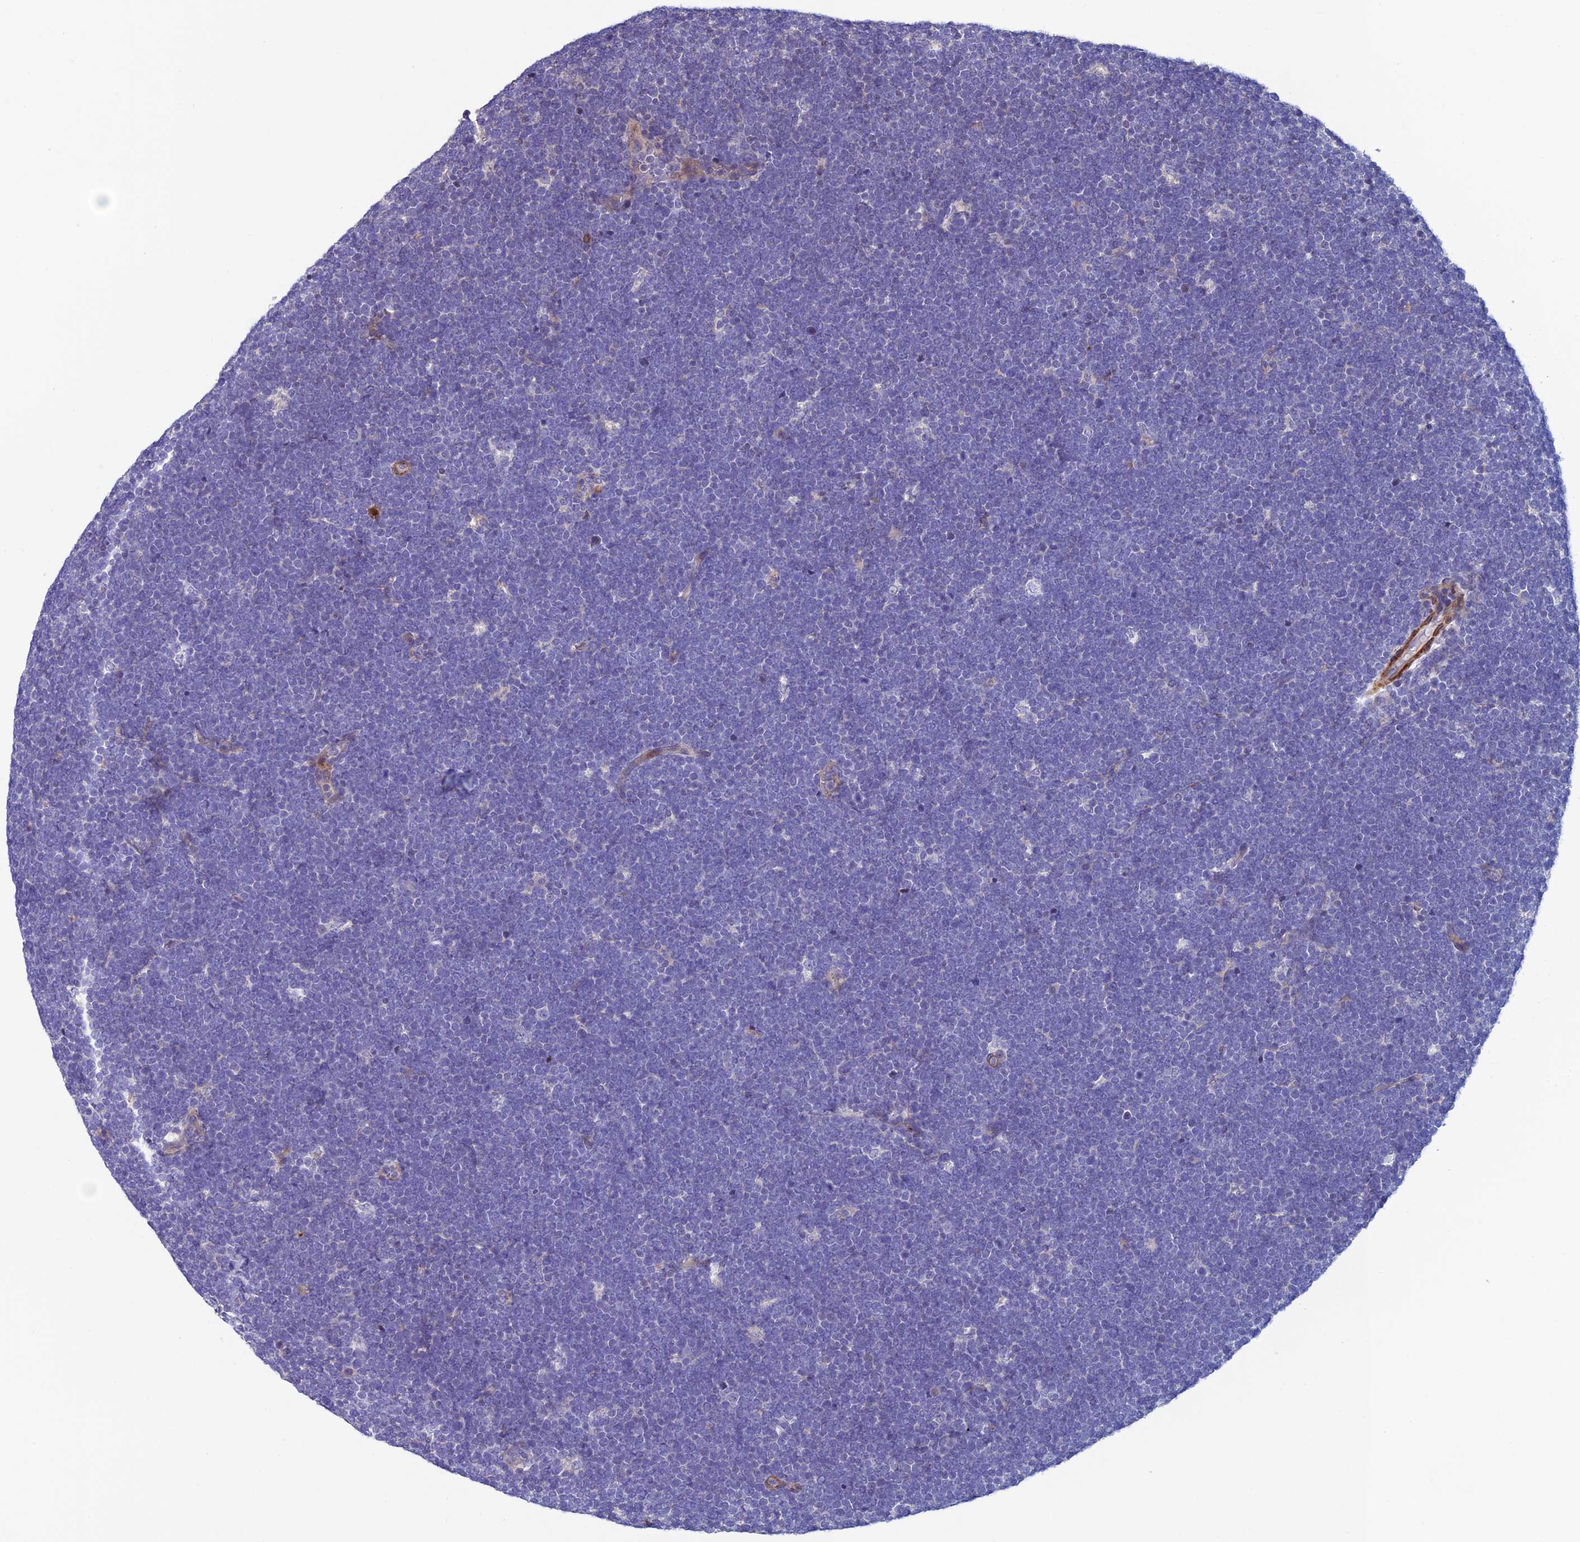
{"staining": {"intensity": "negative", "quantity": "none", "location": "none"}, "tissue": "lymphoma", "cell_type": "Tumor cells", "image_type": "cancer", "snomed": [{"axis": "morphology", "description": "Malignant lymphoma, non-Hodgkin's type, High grade"}, {"axis": "topography", "description": "Lymph node"}], "caption": "High magnification brightfield microscopy of high-grade malignant lymphoma, non-Hodgkin's type stained with DAB (brown) and counterstained with hematoxylin (blue): tumor cells show no significant staining.", "gene": "FAM178B", "patient": {"sex": "male", "age": 13}}